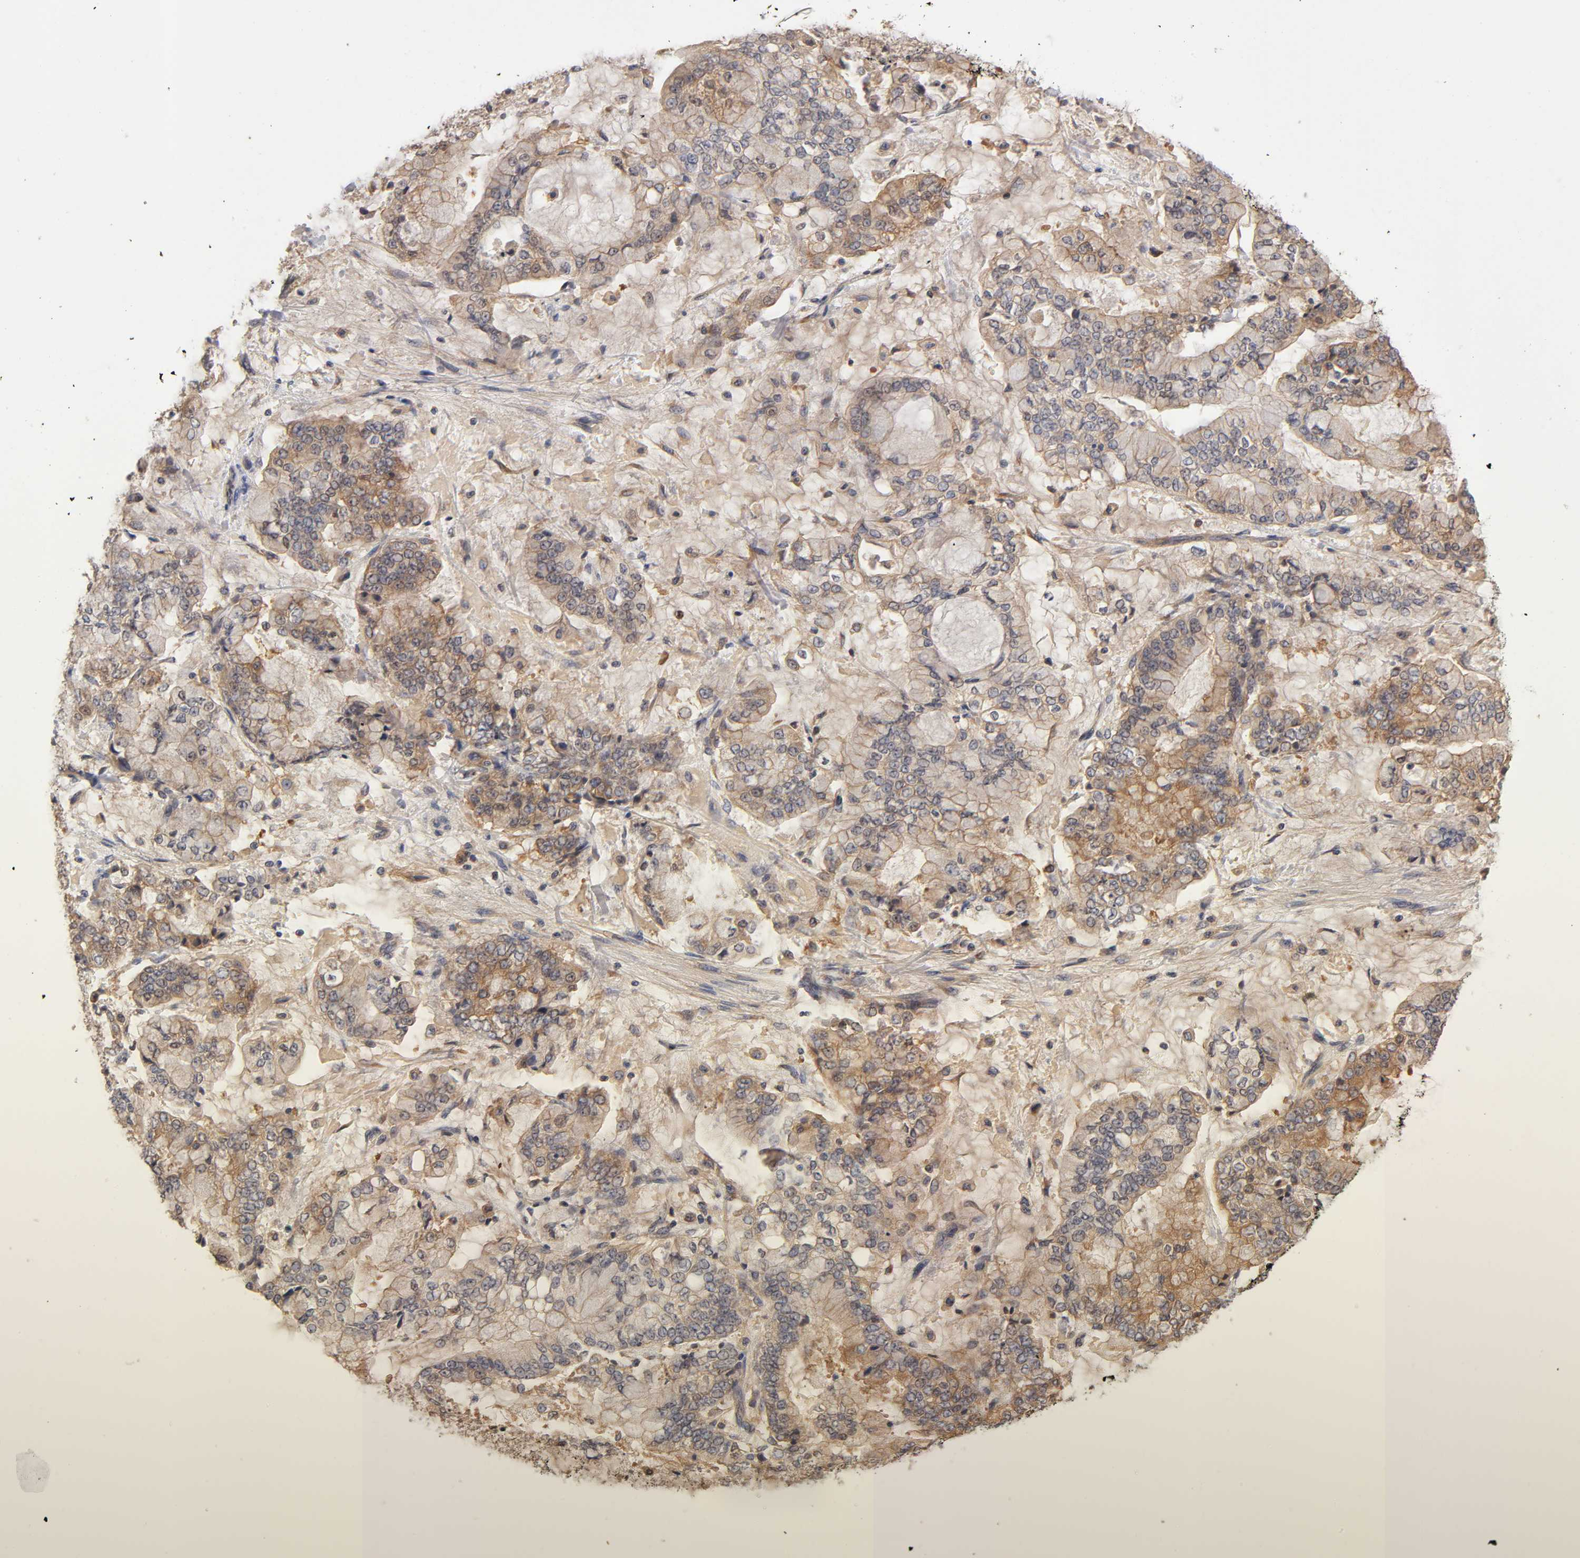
{"staining": {"intensity": "moderate", "quantity": ">75%", "location": "cytoplasmic/membranous"}, "tissue": "stomach cancer", "cell_type": "Tumor cells", "image_type": "cancer", "snomed": [{"axis": "morphology", "description": "Normal tissue, NOS"}, {"axis": "morphology", "description": "Adenocarcinoma, NOS"}, {"axis": "topography", "description": "Stomach, upper"}, {"axis": "topography", "description": "Stomach"}], "caption": "Human adenocarcinoma (stomach) stained with a protein marker shows moderate staining in tumor cells.", "gene": "RPS29", "patient": {"sex": "male", "age": 76}}